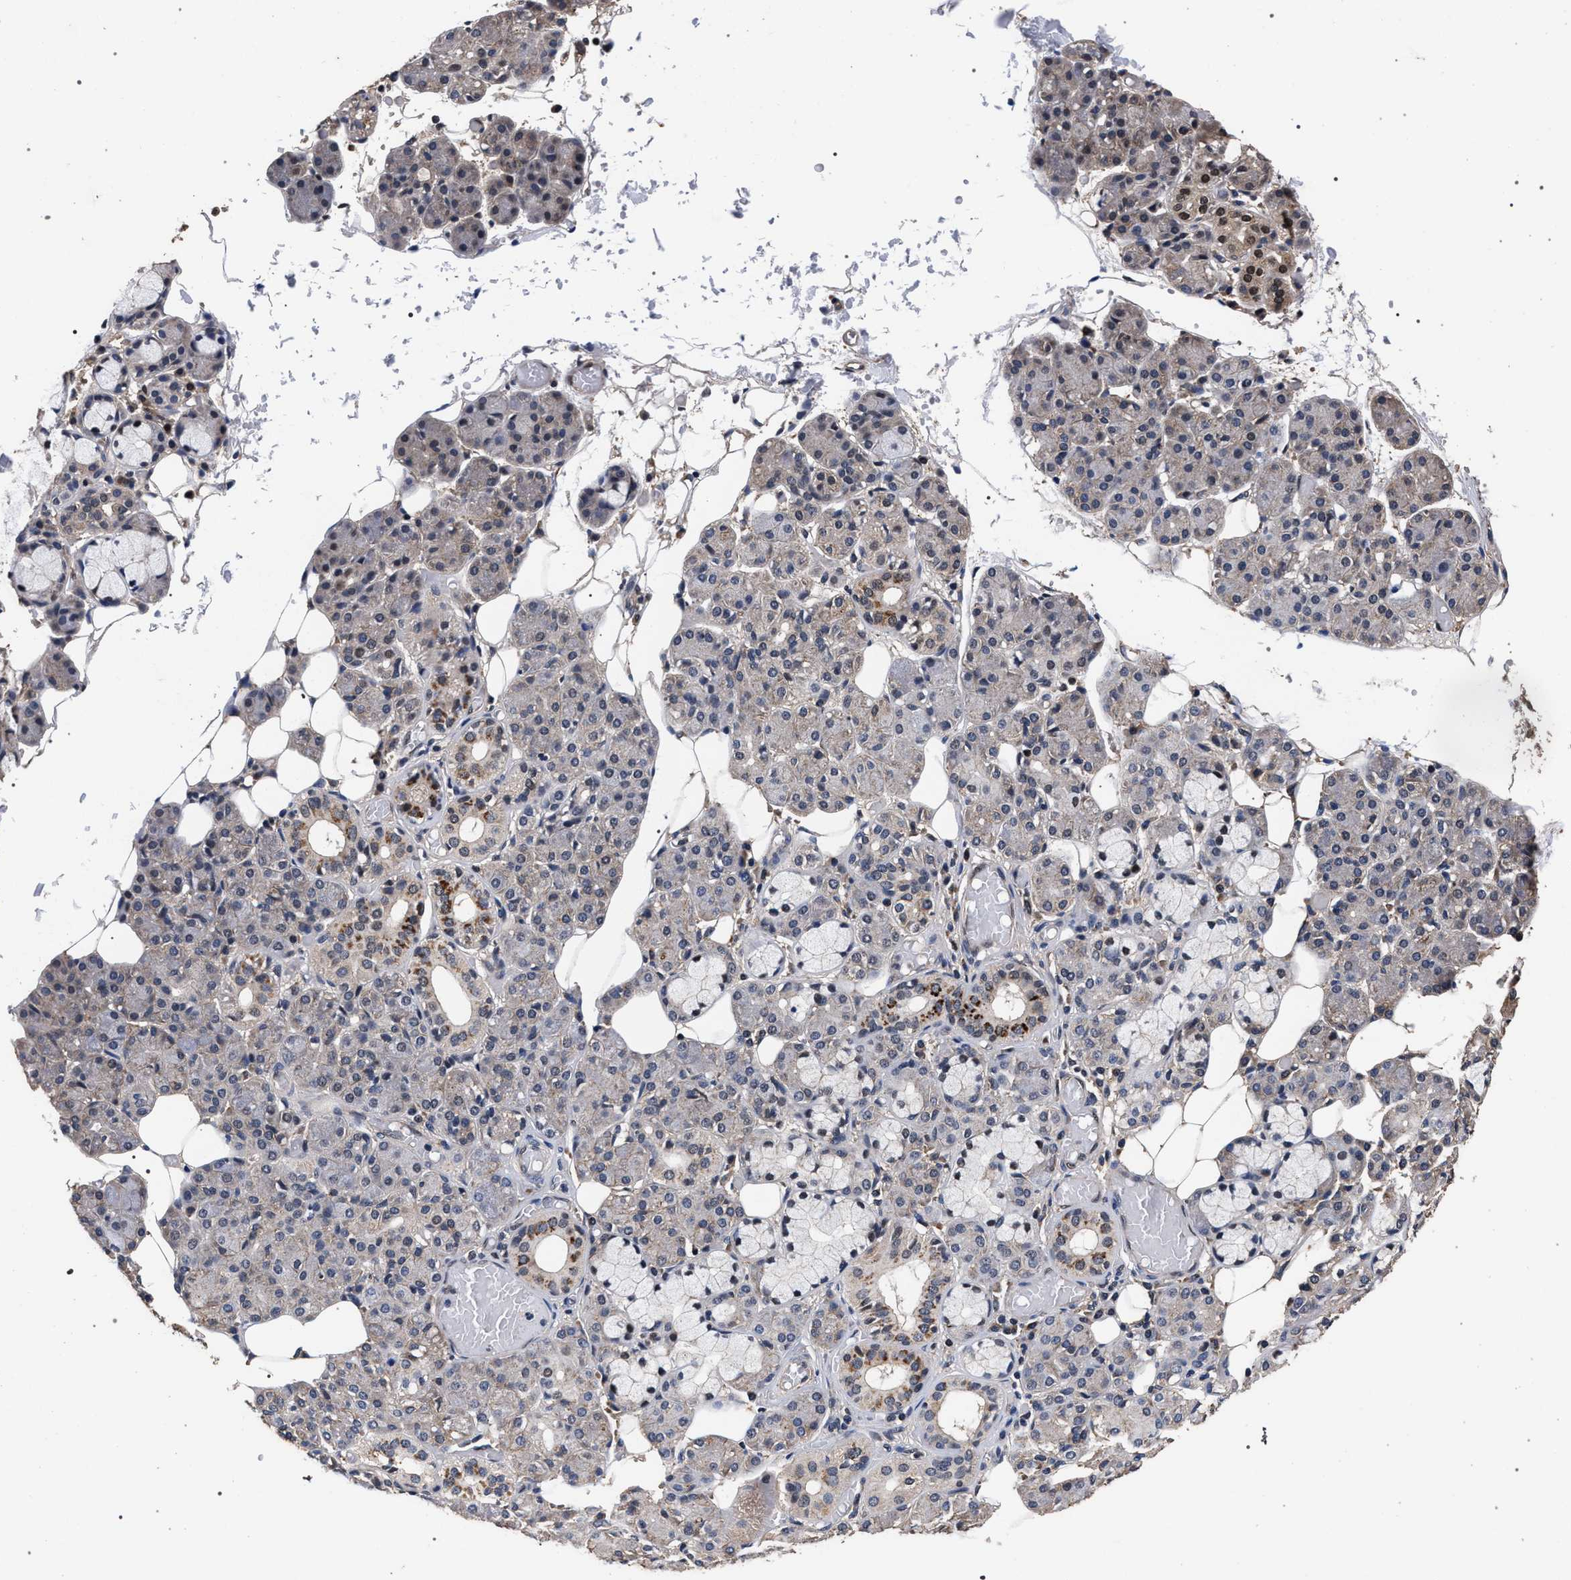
{"staining": {"intensity": "moderate", "quantity": "<25%", "location": "cytoplasmic/membranous,nuclear"}, "tissue": "salivary gland", "cell_type": "Glandular cells", "image_type": "normal", "snomed": [{"axis": "morphology", "description": "Normal tissue, NOS"}, {"axis": "topography", "description": "Salivary gland"}], "caption": "The micrograph reveals staining of benign salivary gland, revealing moderate cytoplasmic/membranous,nuclear protein expression (brown color) within glandular cells. Ihc stains the protein of interest in brown and the nuclei are stained blue.", "gene": "ACOX1", "patient": {"sex": "male", "age": 63}}